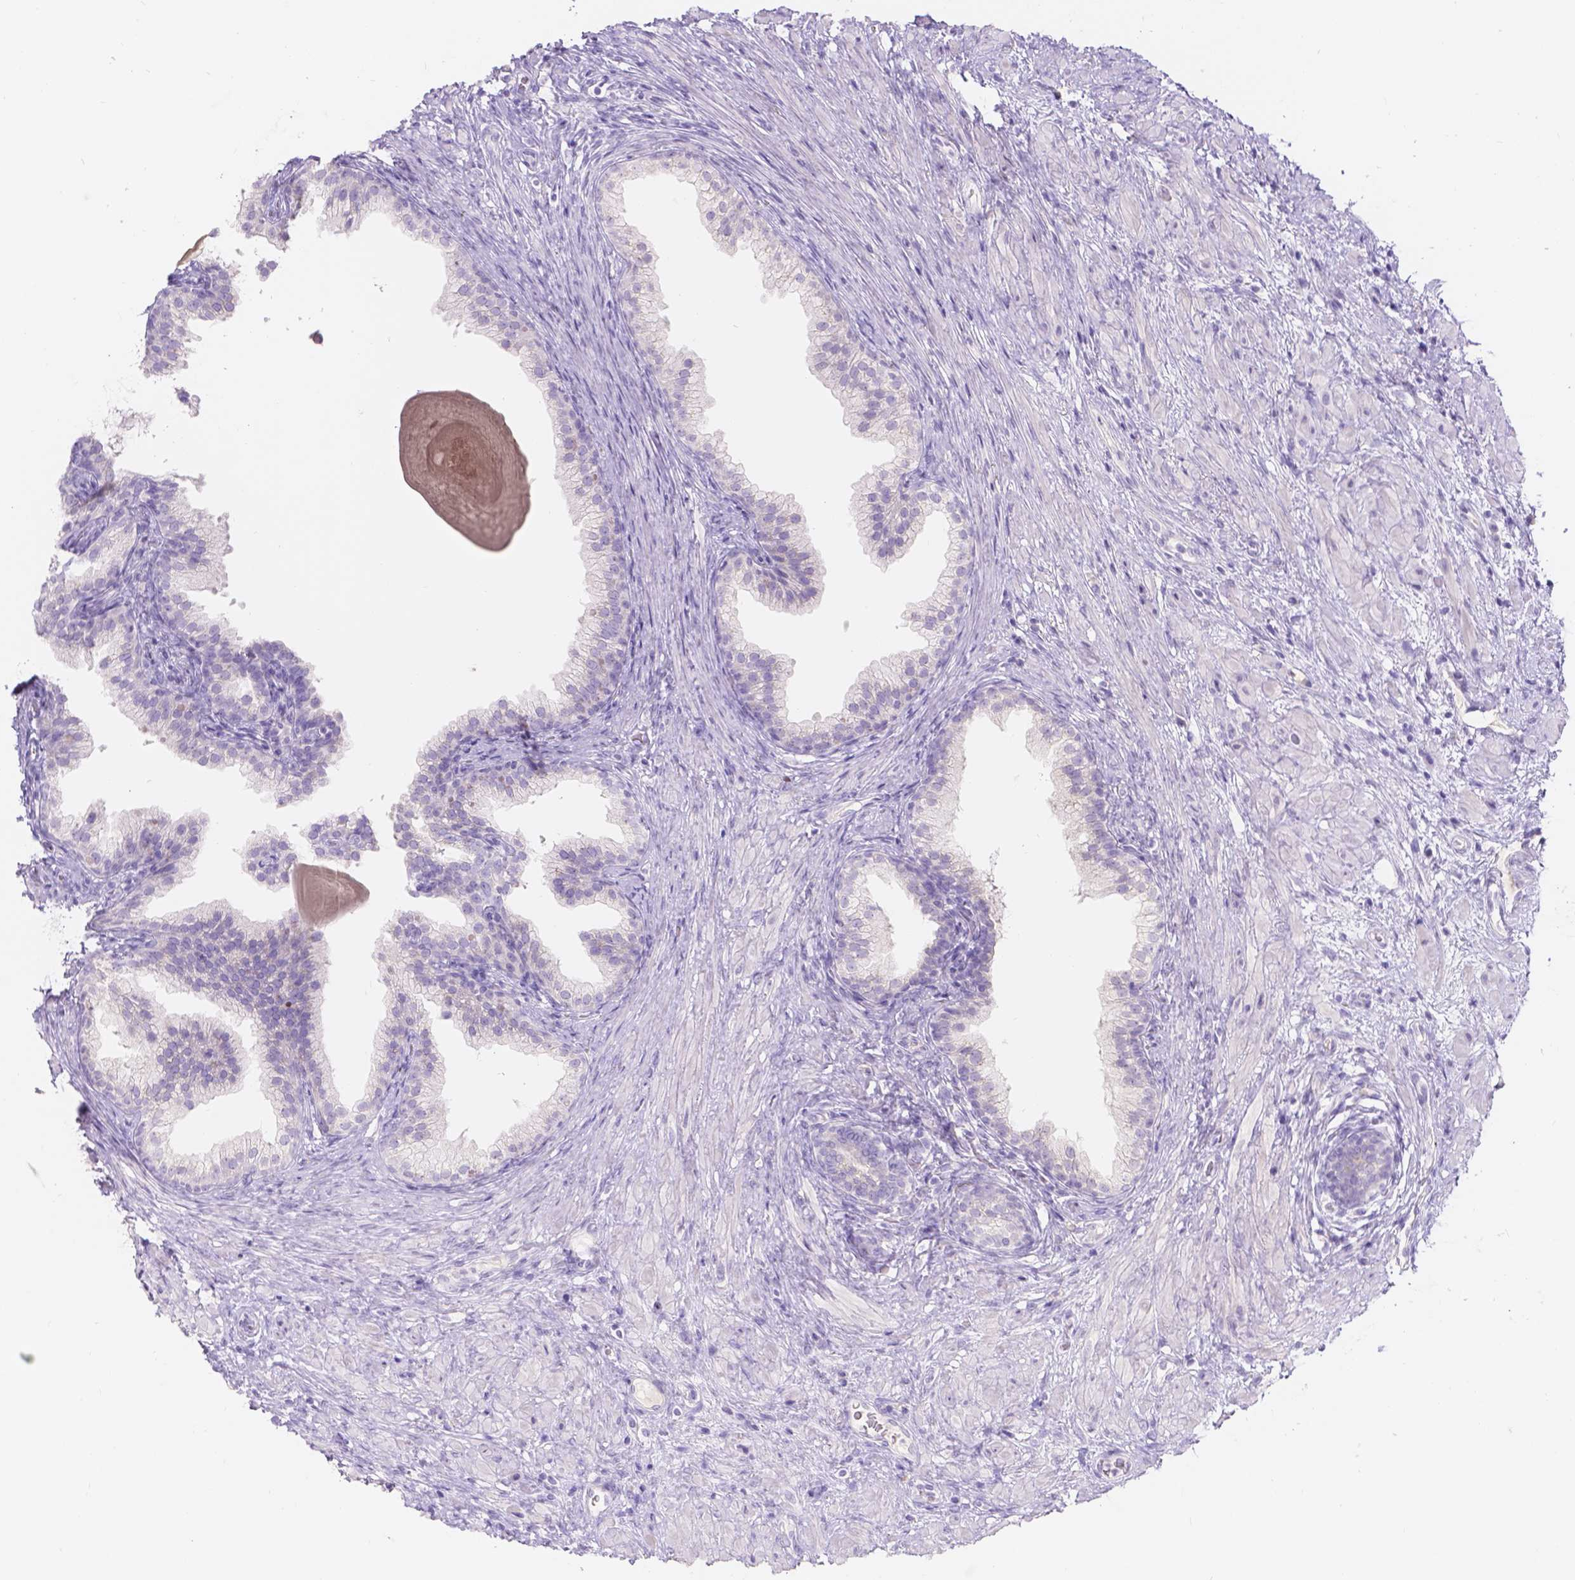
{"staining": {"intensity": "negative", "quantity": "none", "location": "none"}, "tissue": "prostate cancer", "cell_type": "Tumor cells", "image_type": "cancer", "snomed": [{"axis": "morphology", "description": "Adenocarcinoma, Low grade"}, {"axis": "topography", "description": "Prostate and seminal vesicle, NOS"}], "caption": "IHC micrograph of prostate adenocarcinoma (low-grade) stained for a protein (brown), which reveals no positivity in tumor cells.", "gene": "HTN3", "patient": {"sex": "male", "age": 71}}